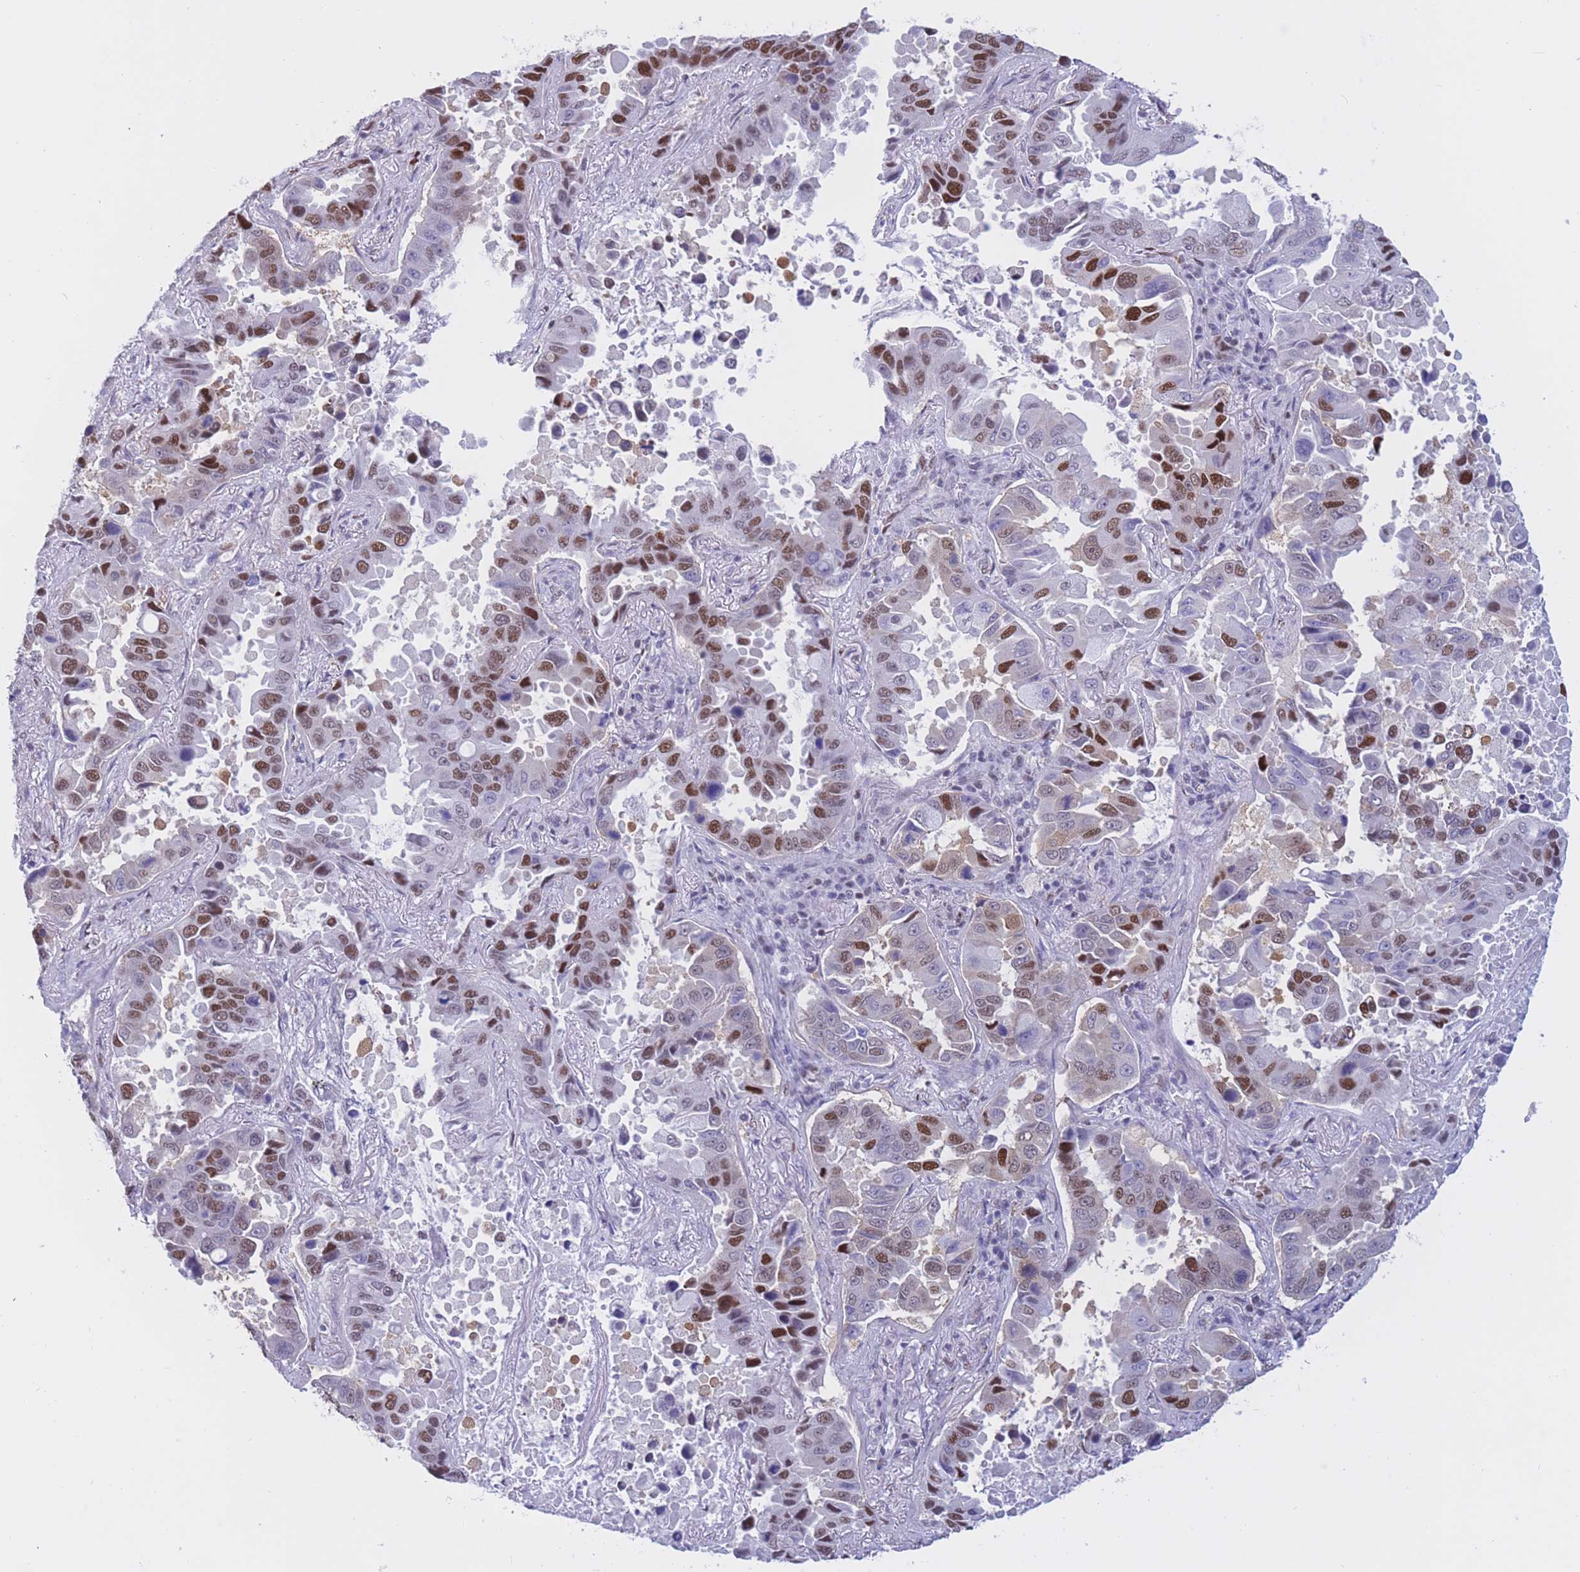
{"staining": {"intensity": "strong", "quantity": "25%-75%", "location": "nuclear"}, "tissue": "lung cancer", "cell_type": "Tumor cells", "image_type": "cancer", "snomed": [{"axis": "morphology", "description": "Adenocarcinoma, NOS"}, {"axis": "topography", "description": "Lung"}], "caption": "DAB immunohistochemical staining of adenocarcinoma (lung) displays strong nuclear protein staining in about 25%-75% of tumor cells.", "gene": "NASP", "patient": {"sex": "male", "age": 64}}